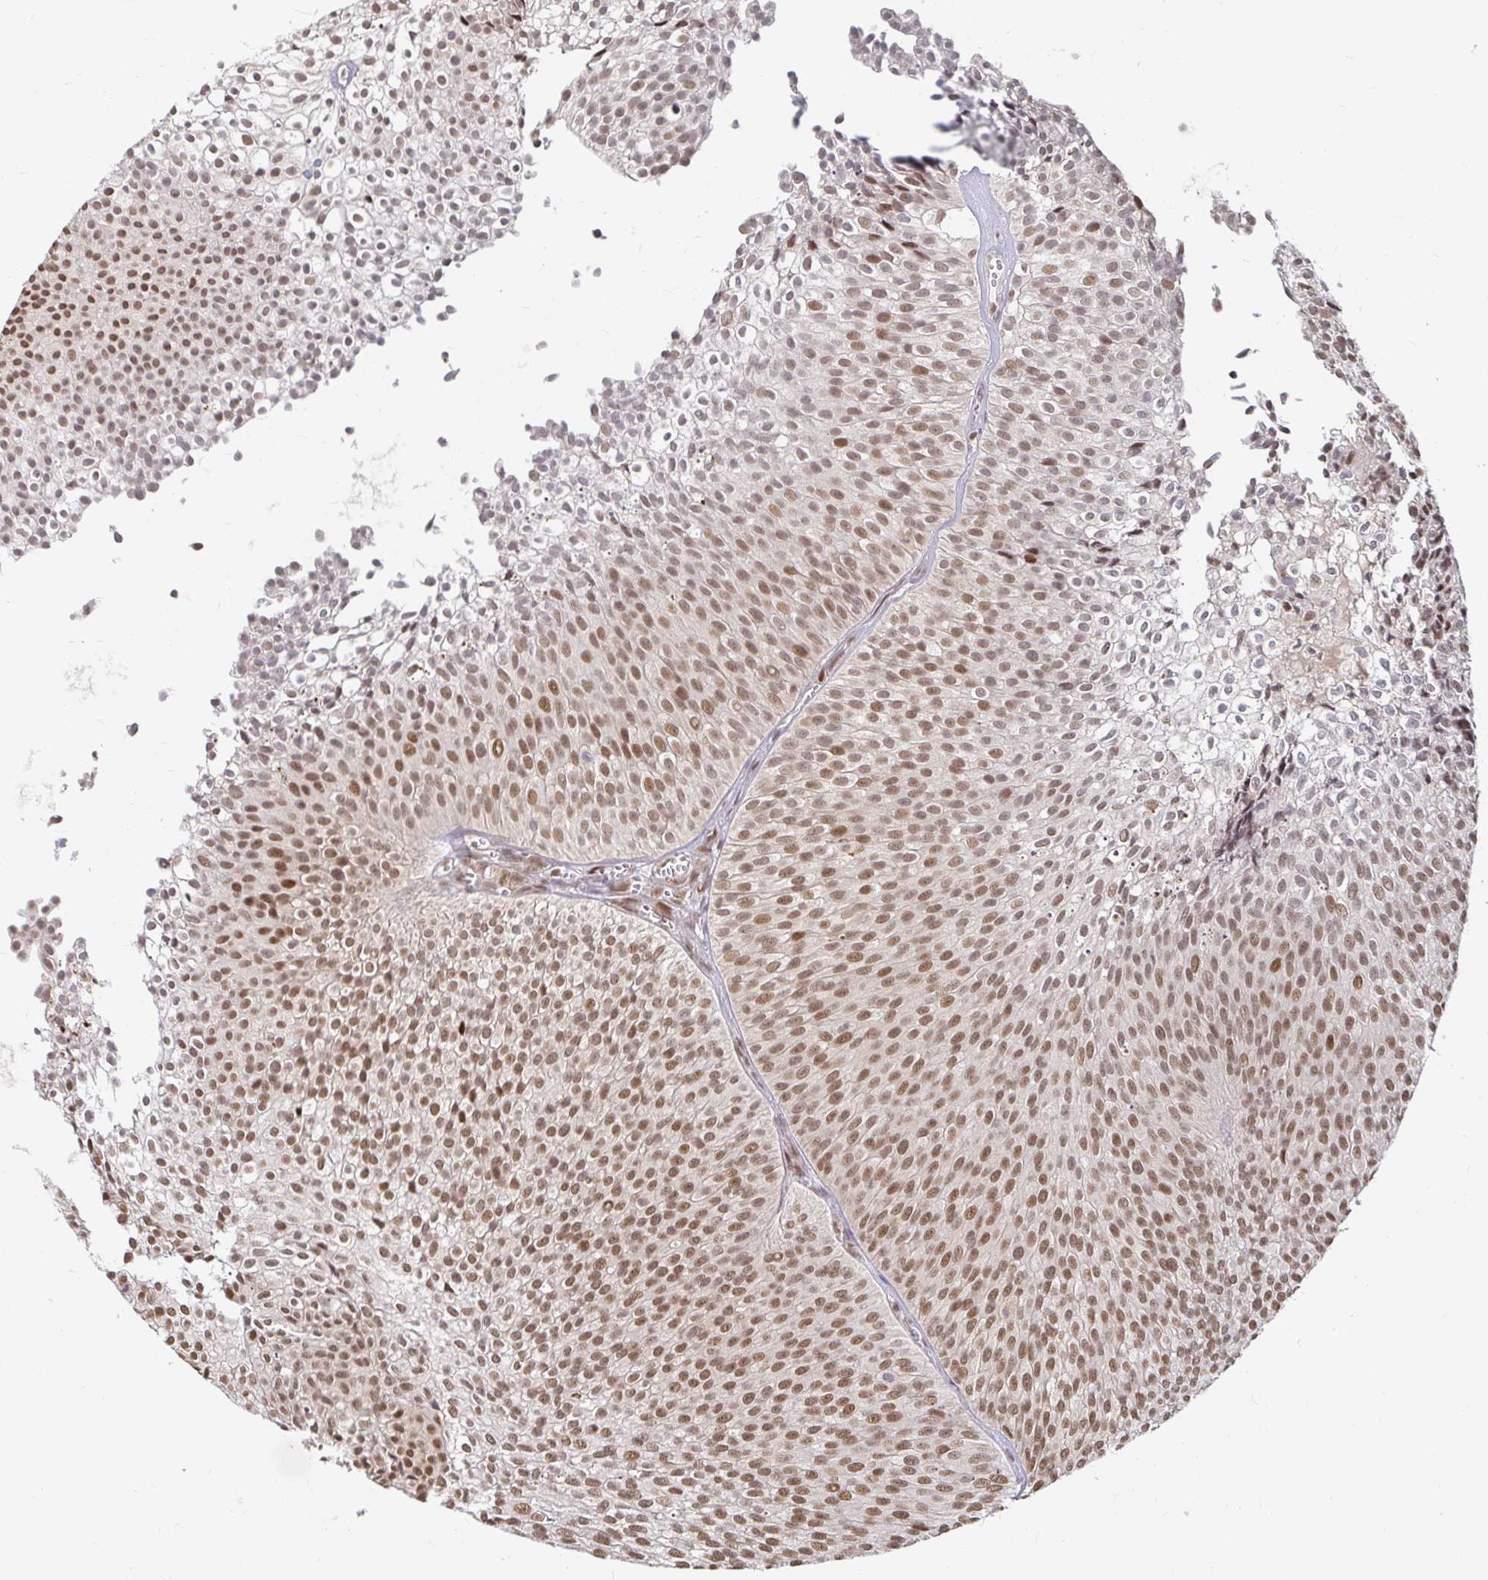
{"staining": {"intensity": "moderate", "quantity": ">75%", "location": "nuclear"}, "tissue": "urothelial cancer", "cell_type": "Tumor cells", "image_type": "cancer", "snomed": [{"axis": "morphology", "description": "Urothelial carcinoma, Low grade"}, {"axis": "topography", "description": "Urinary bladder"}], "caption": "Brown immunohistochemical staining in human low-grade urothelial carcinoma demonstrates moderate nuclear expression in approximately >75% of tumor cells. (Stains: DAB (3,3'-diaminobenzidine) in brown, nuclei in blue, Microscopy: brightfield microscopy at high magnification).", "gene": "HNRNPU", "patient": {"sex": "male", "age": 91}}